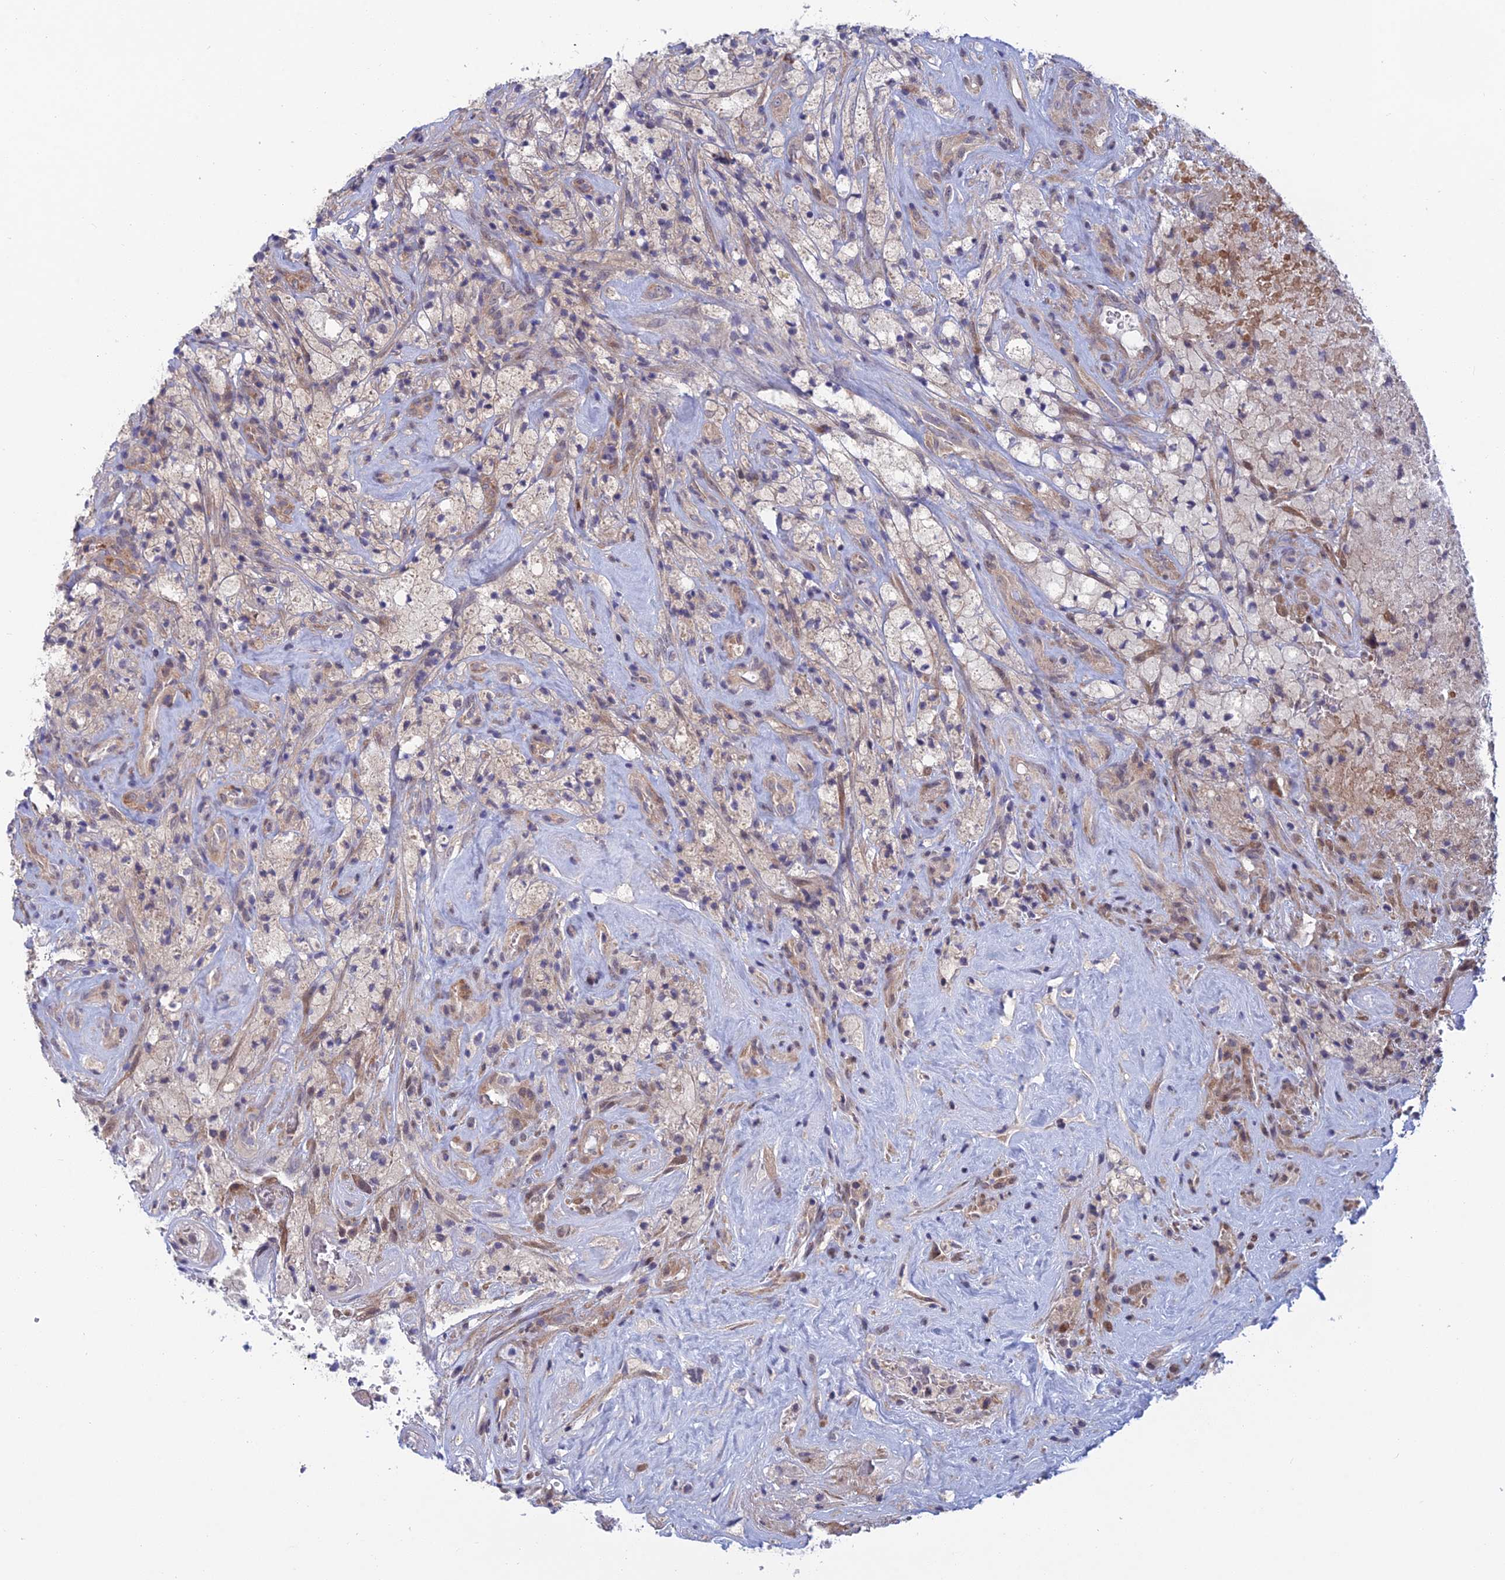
{"staining": {"intensity": "negative", "quantity": "none", "location": "none"}, "tissue": "glioma", "cell_type": "Tumor cells", "image_type": "cancer", "snomed": [{"axis": "morphology", "description": "Glioma, malignant, High grade"}, {"axis": "topography", "description": "Brain"}], "caption": "An immunohistochemistry (IHC) image of glioma is shown. There is no staining in tumor cells of glioma.", "gene": "SRA1", "patient": {"sex": "male", "age": 69}}